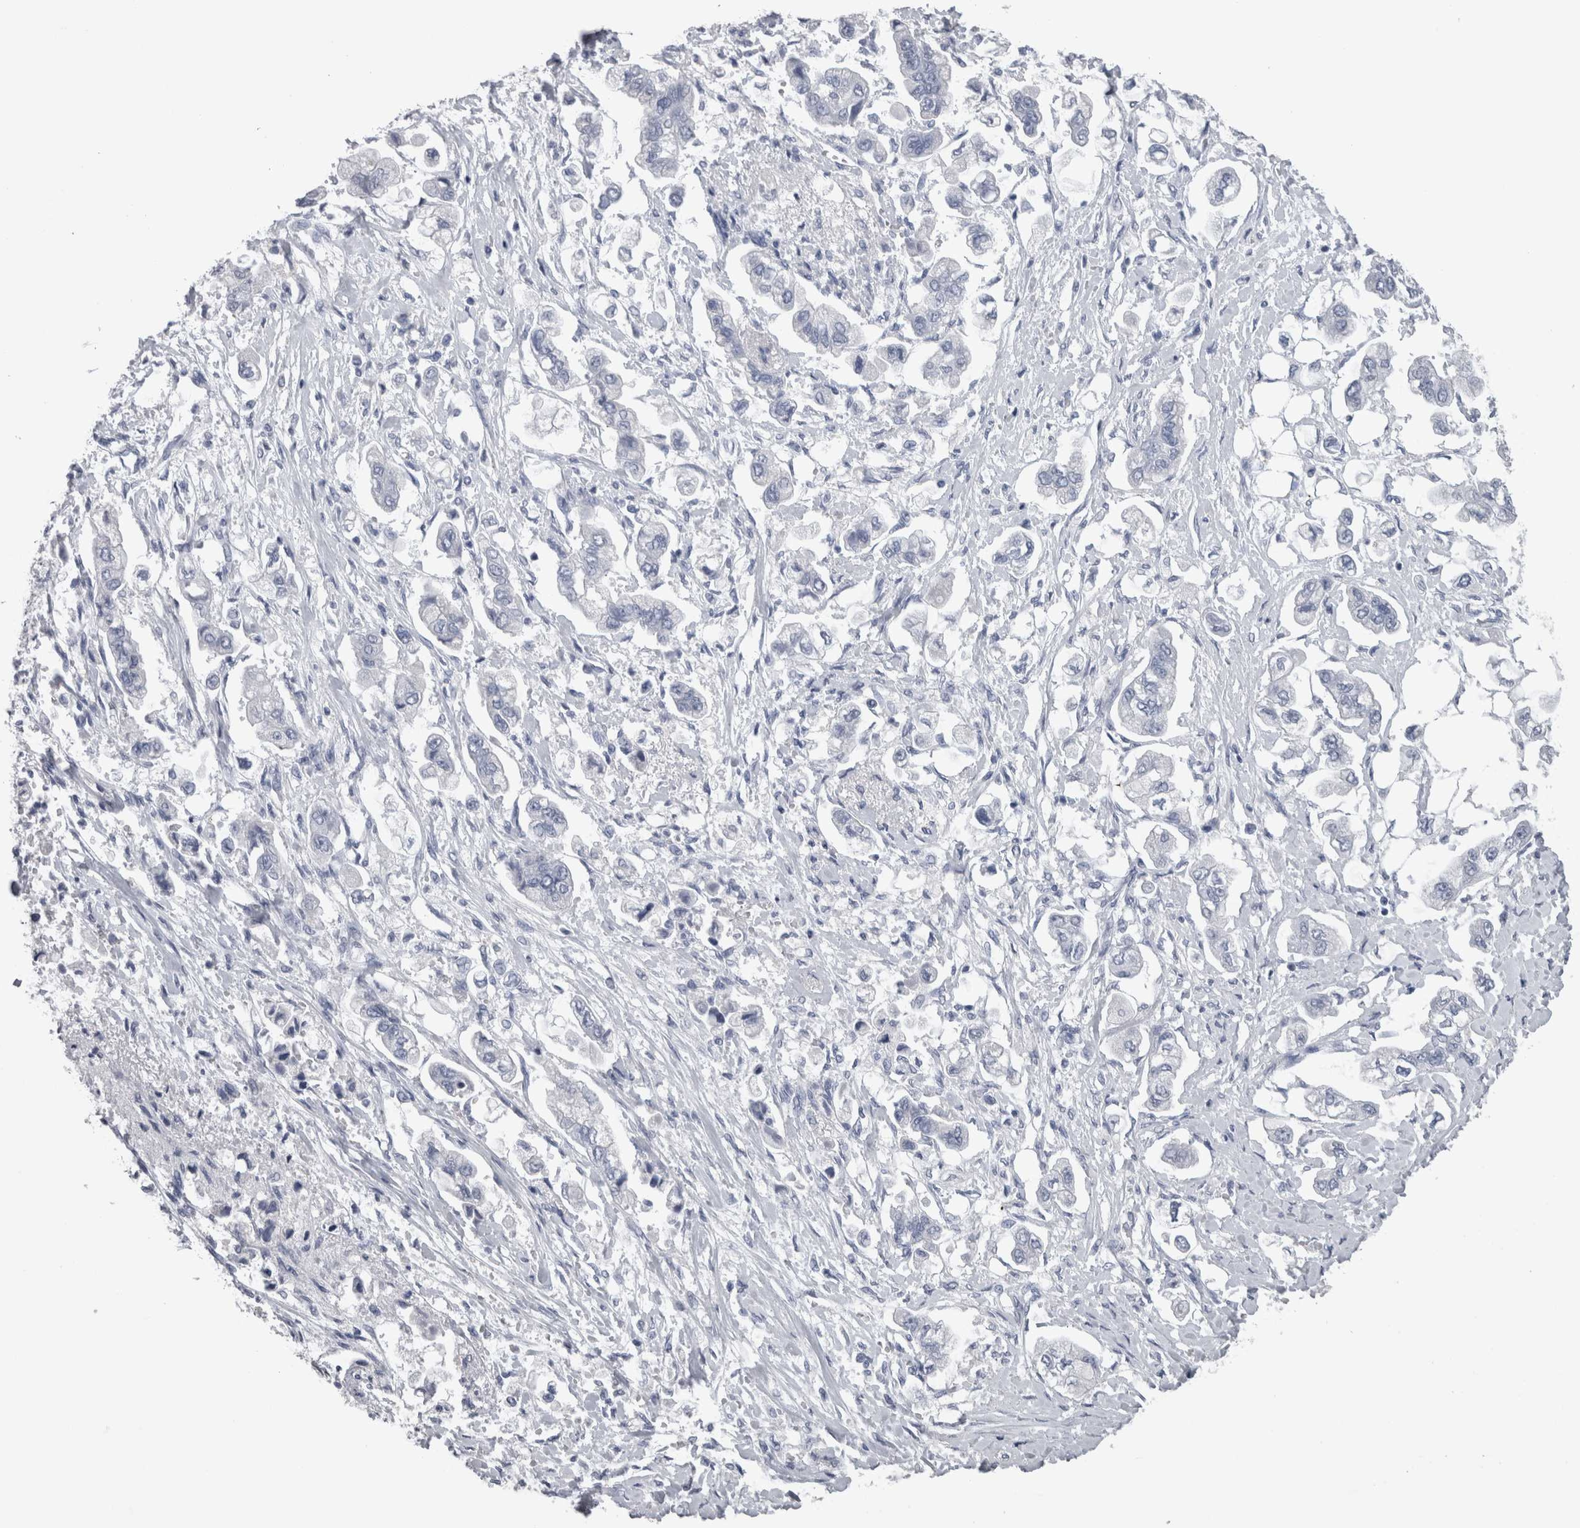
{"staining": {"intensity": "negative", "quantity": "none", "location": "none"}, "tissue": "stomach cancer", "cell_type": "Tumor cells", "image_type": "cancer", "snomed": [{"axis": "morphology", "description": "Adenocarcinoma, NOS"}, {"axis": "topography", "description": "Stomach"}], "caption": "Protein analysis of stomach cancer reveals no significant staining in tumor cells. Nuclei are stained in blue.", "gene": "CA8", "patient": {"sex": "male", "age": 62}}